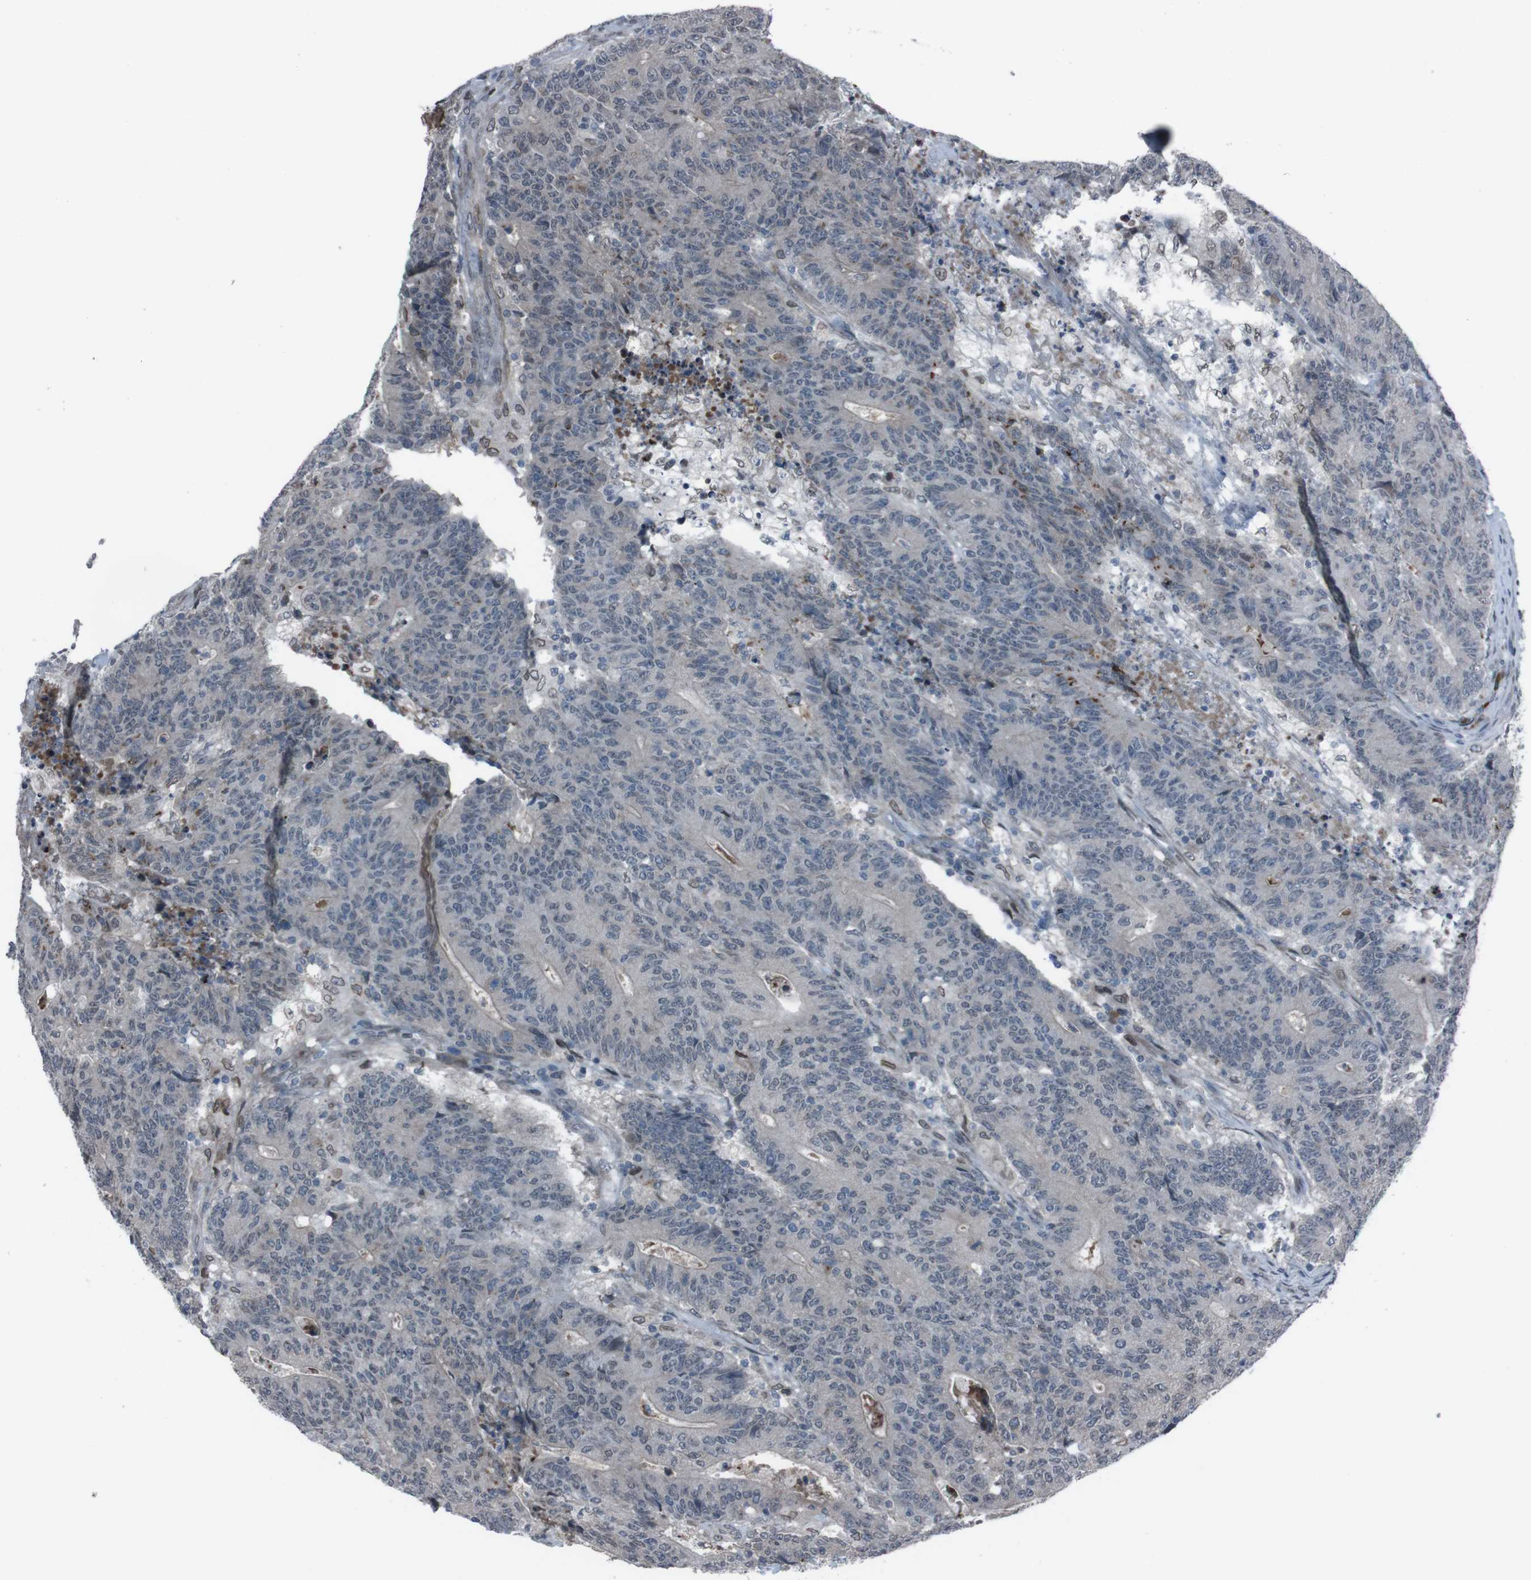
{"staining": {"intensity": "weak", "quantity": "<25%", "location": "nuclear"}, "tissue": "colorectal cancer", "cell_type": "Tumor cells", "image_type": "cancer", "snomed": [{"axis": "morphology", "description": "Normal tissue, NOS"}, {"axis": "morphology", "description": "Adenocarcinoma, NOS"}, {"axis": "topography", "description": "Colon"}], "caption": "The photomicrograph demonstrates no significant staining in tumor cells of colorectal adenocarcinoma.", "gene": "SS18L1", "patient": {"sex": "female", "age": 75}}